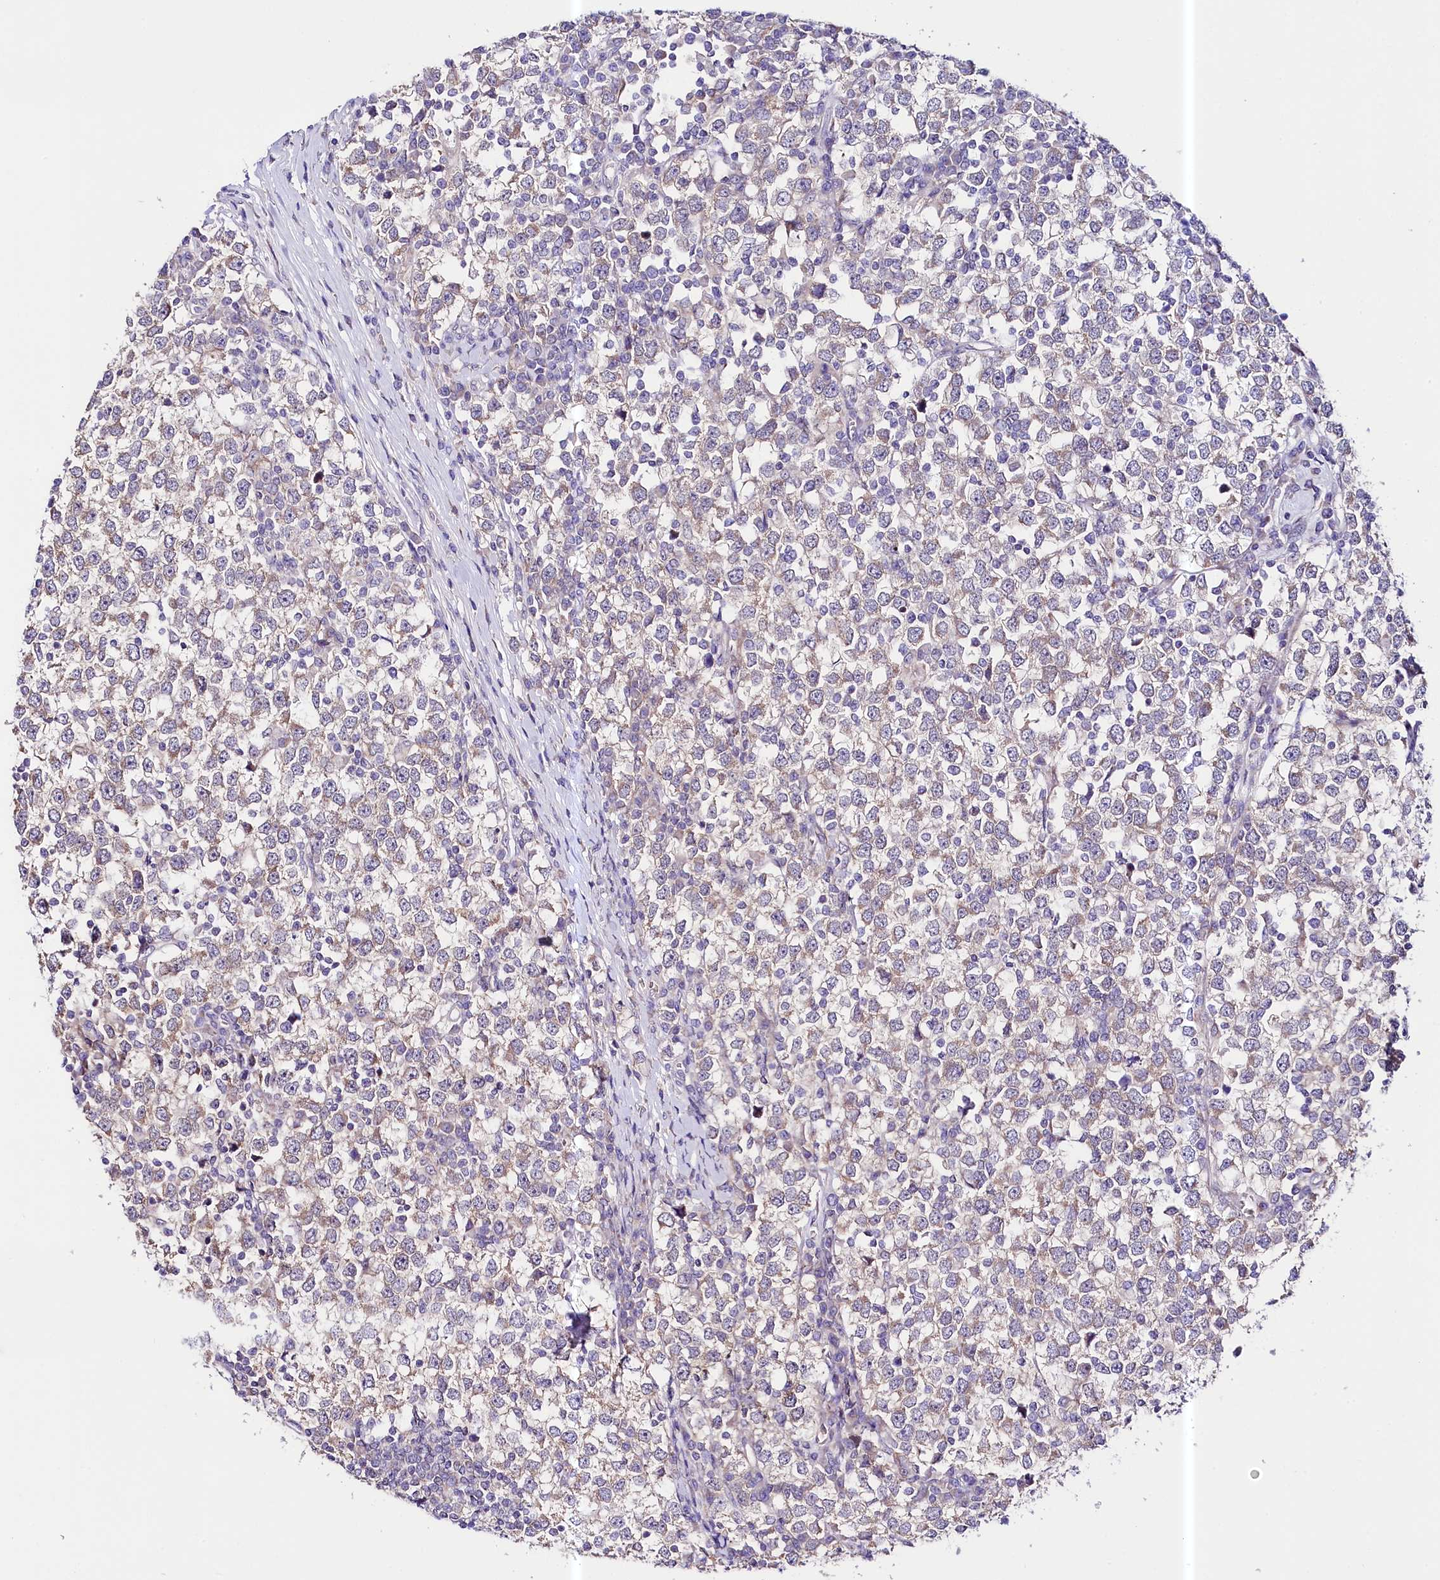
{"staining": {"intensity": "weak", "quantity": "<25%", "location": "cytoplasmic/membranous"}, "tissue": "testis cancer", "cell_type": "Tumor cells", "image_type": "cancer", "snomed": [{"axis": "morphology", "description": "Seminoma, NOS"}, {"axis": "topography", "description": "Testis"}], "caption": "Tumor cells are negative for protein expression in human testis seminoma.", "gene": "CEP295", "patient": {"sex": "male", "age": 65}}